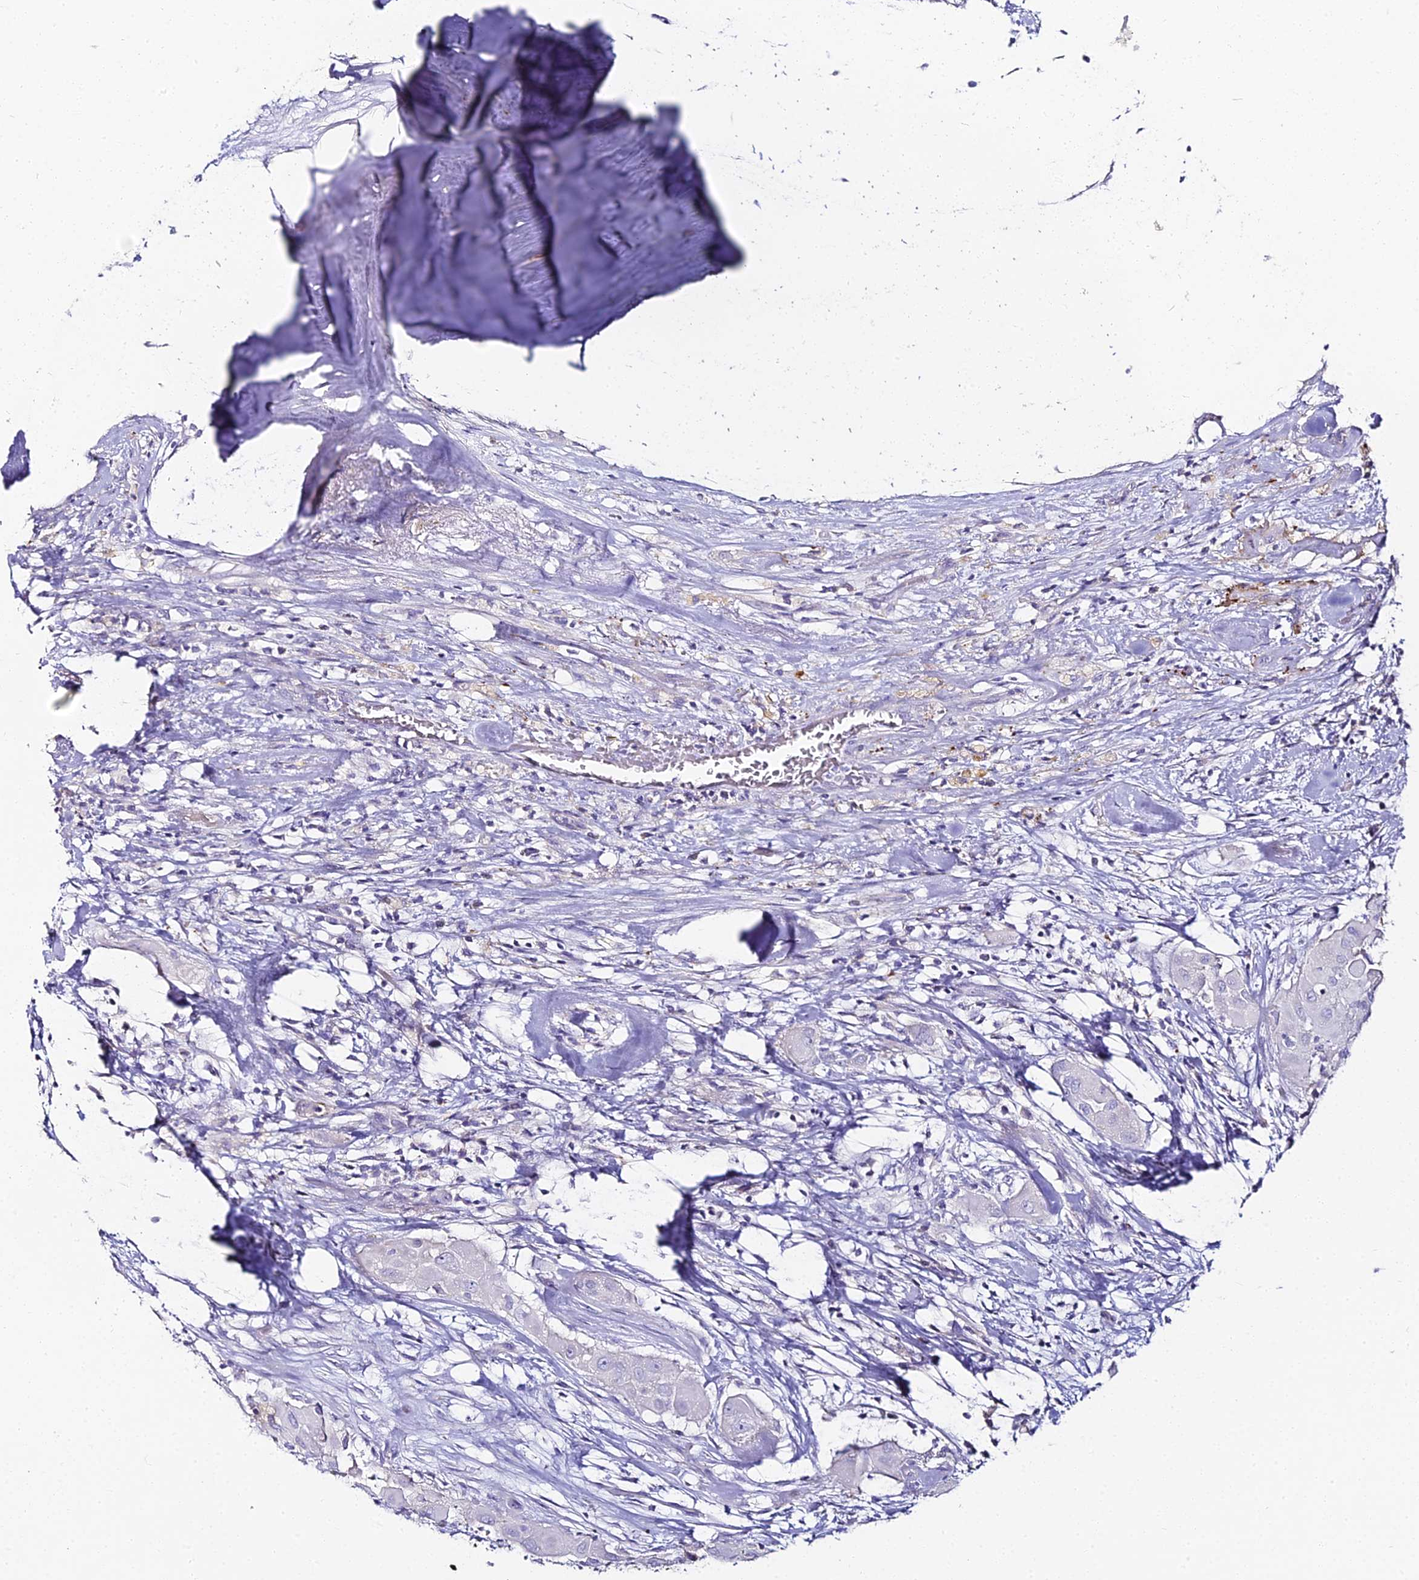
{"staining": {"intensity": "negative", "quantity": "none", "location": "none"}, "tissue": "thyroid cancer", "cell_type": "Tumor cells", "image_type": "cancer", "snomed": [{"axis": "morphology", "description": "Papillary adenocarcinoma, NOS"}, {"axis": "topography", "description": "Thyroid gland"}], "caption": "IHC photomicrograph of neoplastic tissue: human thyroid cancer (papillary adenocarcinoma) stained with DAB (3,3'-diaminobenzidine) displays no significant protein staining in tumor cells. The staining was performed using DAB (3,3'-diaminobenzidine) to visualize the protein expression in brown, while the nuclei were stained in blue with hematoxylin (Magnification: 20x).", "gene": "ALPG", "patient": {"sex": "female", "age": 59}}